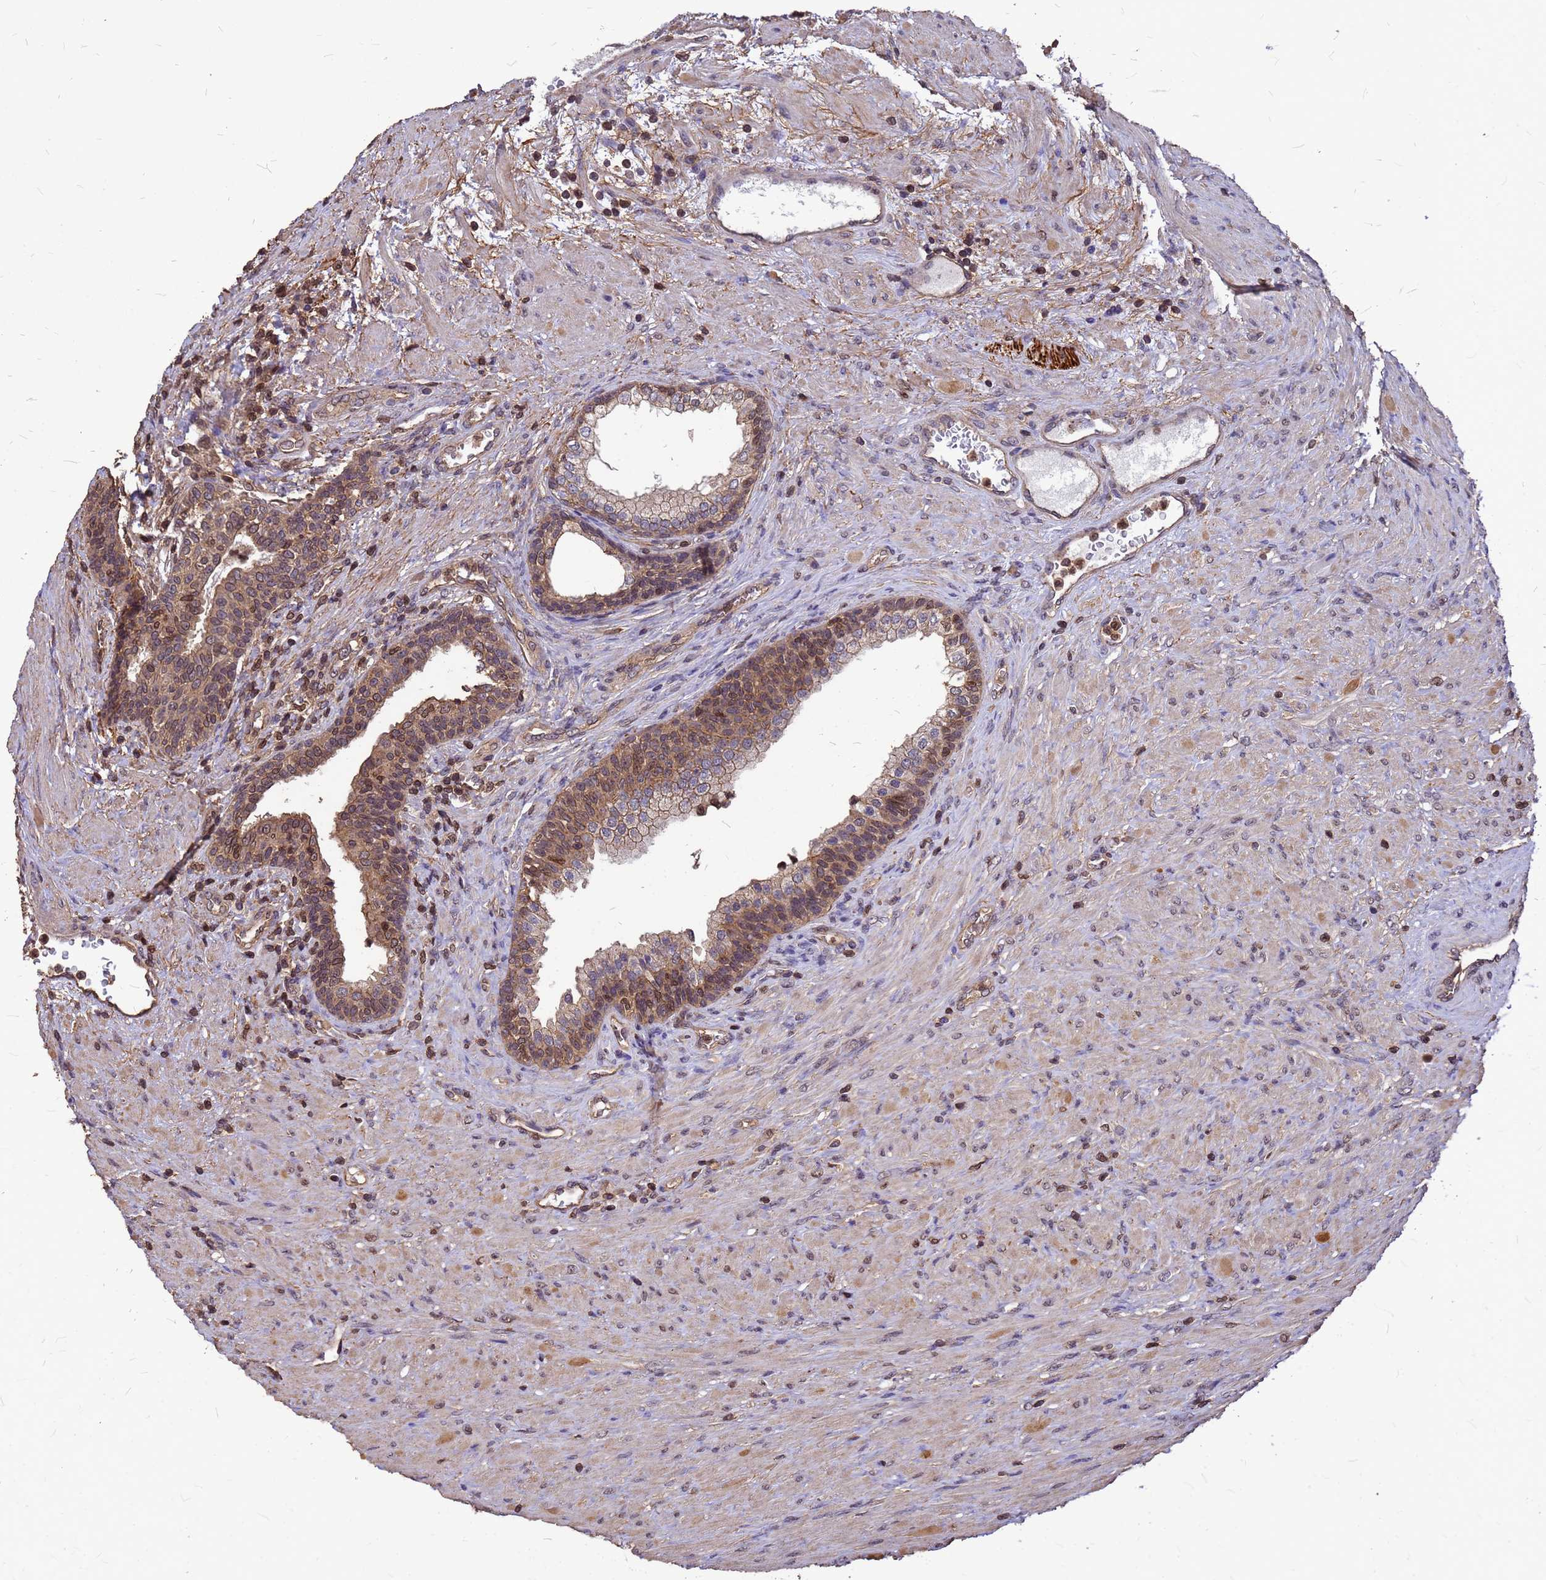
{"staining": {"intensity": "moderate", "quantity": "25%-75%", "location": "cytoplasmic/membranous"}, "tissue": "prostate", "cell_type": "Glandular cells", "image_type": "normal", "snomed": [{"axis": "morphology", "description": "Normal tissue, NOS"}, {"axis": "topography", "description": "Prostate"}], "caption": "Protein expression analysis of unremarkable prostate exhibits moderate cytoplasmic/membranous expression in about 25%-75% of glandular cells.", "gene": "C1orf35", "patient": {"sex": "male", "age": 76}}